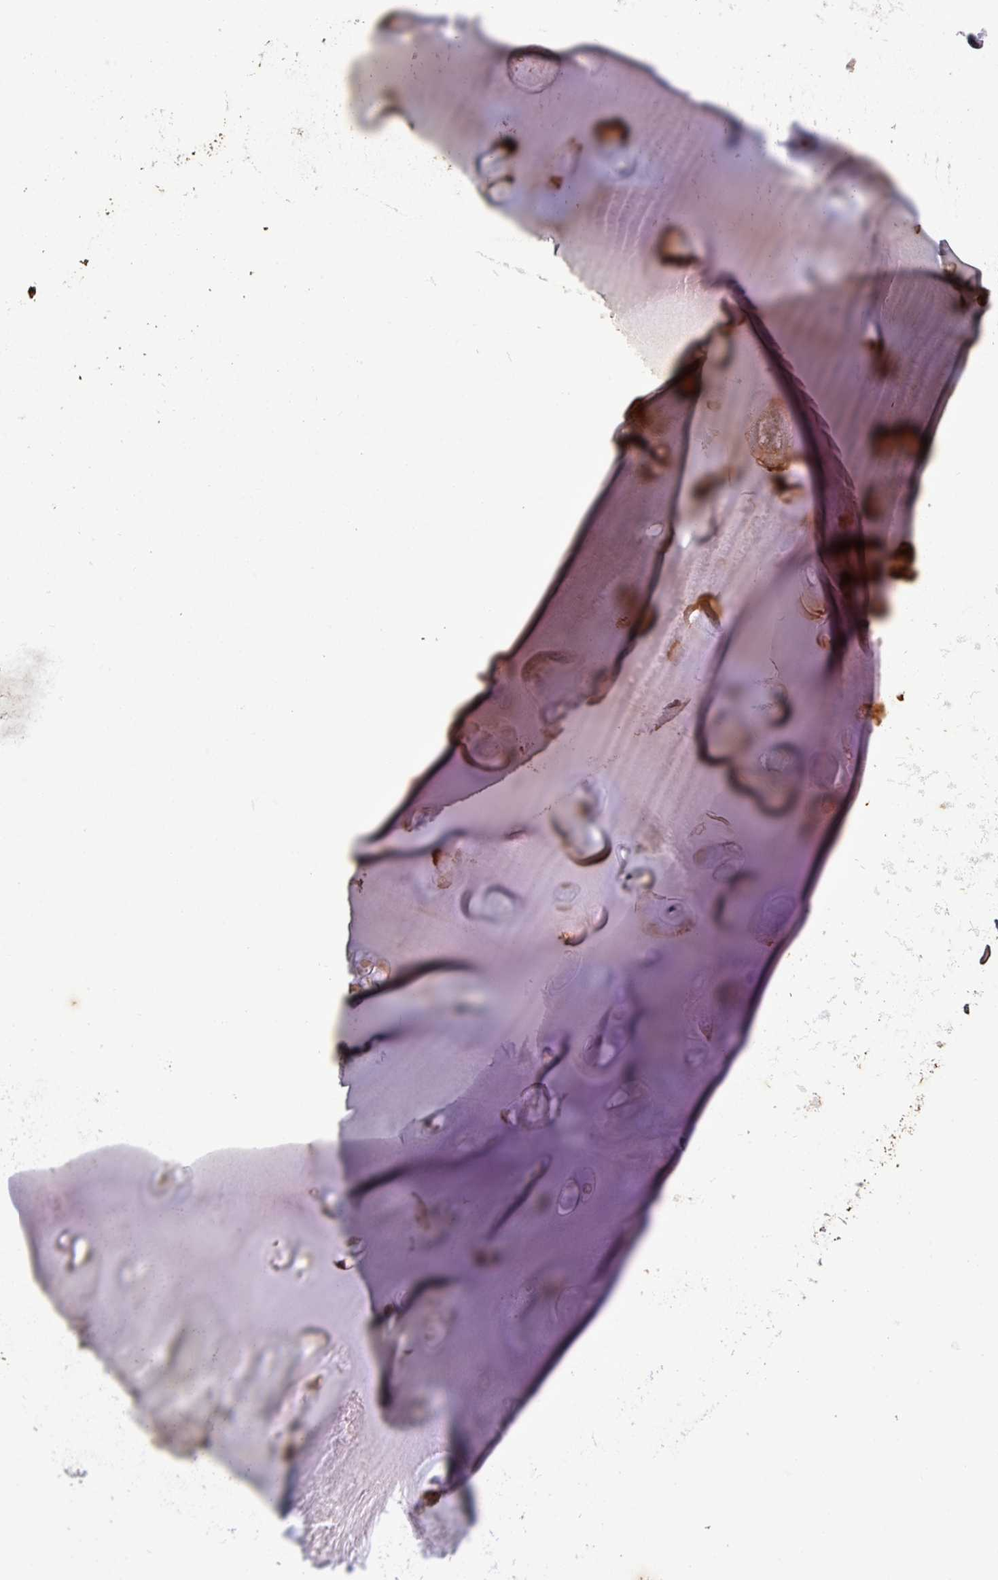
{"staining": {"intensity": "moderate", "quantity": "25%-75%", "location": "cytoplasmic/membranous"}, "tissue": "soft tissue", "cell_type": "Chondrocytes", "image_type": "normal", "snomed": [{"axis": "morphology", "description": "Normal tissue, NOS"}, {"axis": "topography", "description": "Cartilage tissue"}], "caption": "An immunohistochemistry histopathology image of benign tissue is shown. Protein staining in brown shows moderate cytoplasmic/membranous positivity in soft tissue within chondrocytes. (DAB IHC with brightfield microscopy, high magnification).", "gene": "PLEKHM1", "patient": {"sex": "male", "age": 80}}